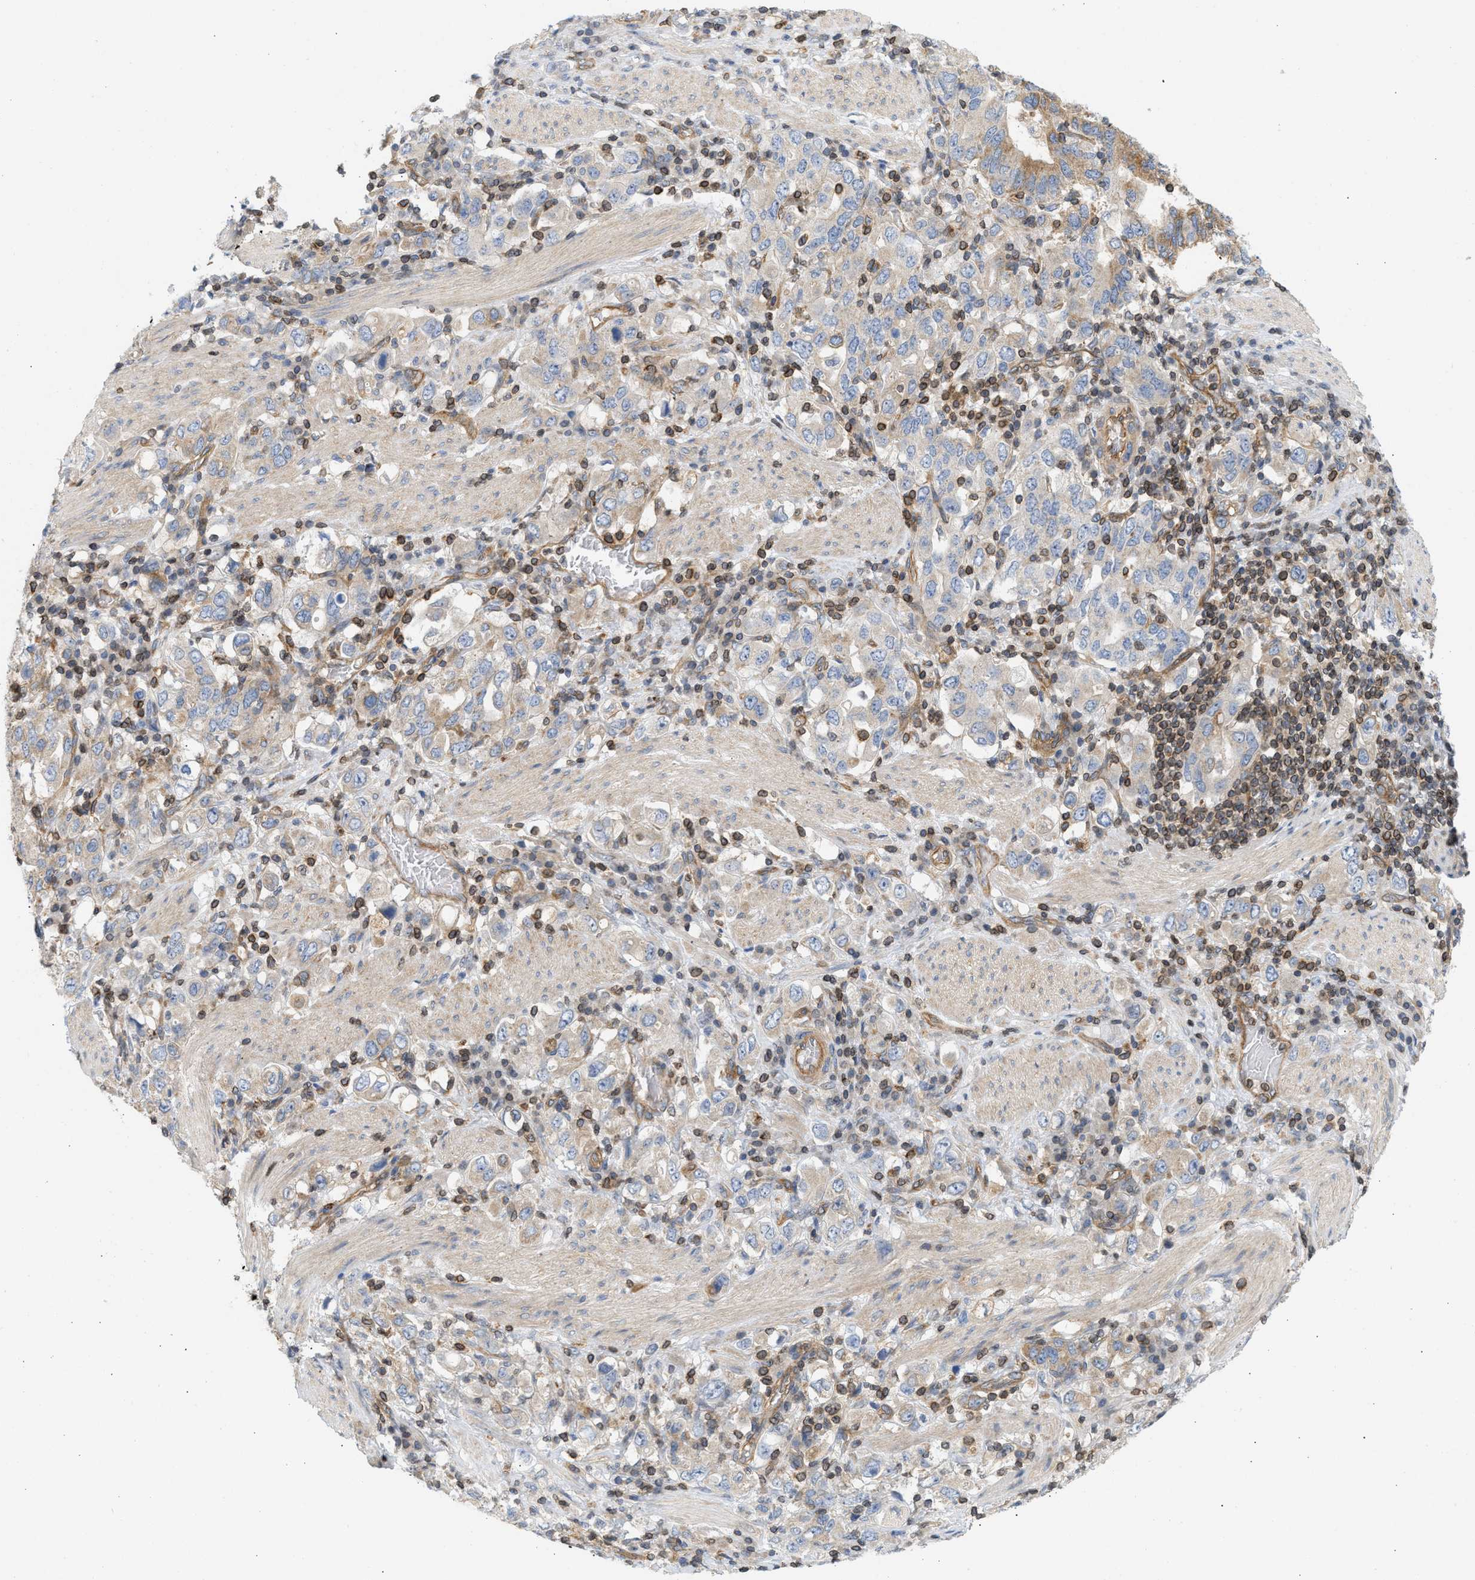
{"staining": {"intensity": "moderate", "quantity": "25%-75%", "location": "cytoplasmic/membranous"}, "tissue": "stomach cancer", "cell_type": "Tumor cells", "image_type": "cancer", "snomed": [{"axis": "morphology", "description": "Adenocarcinoma, NOS"}, {"axis": "topography", "description": "Stomach, upper"}], "caption": "Human stomach cancer stained with a brown dye demonstrates moderate cytoplasmic/membranous positive staining in approximately 25%-75% of tumor cells.", "gene": "STRN", "patient": {"sex": "male", "age": 62}}